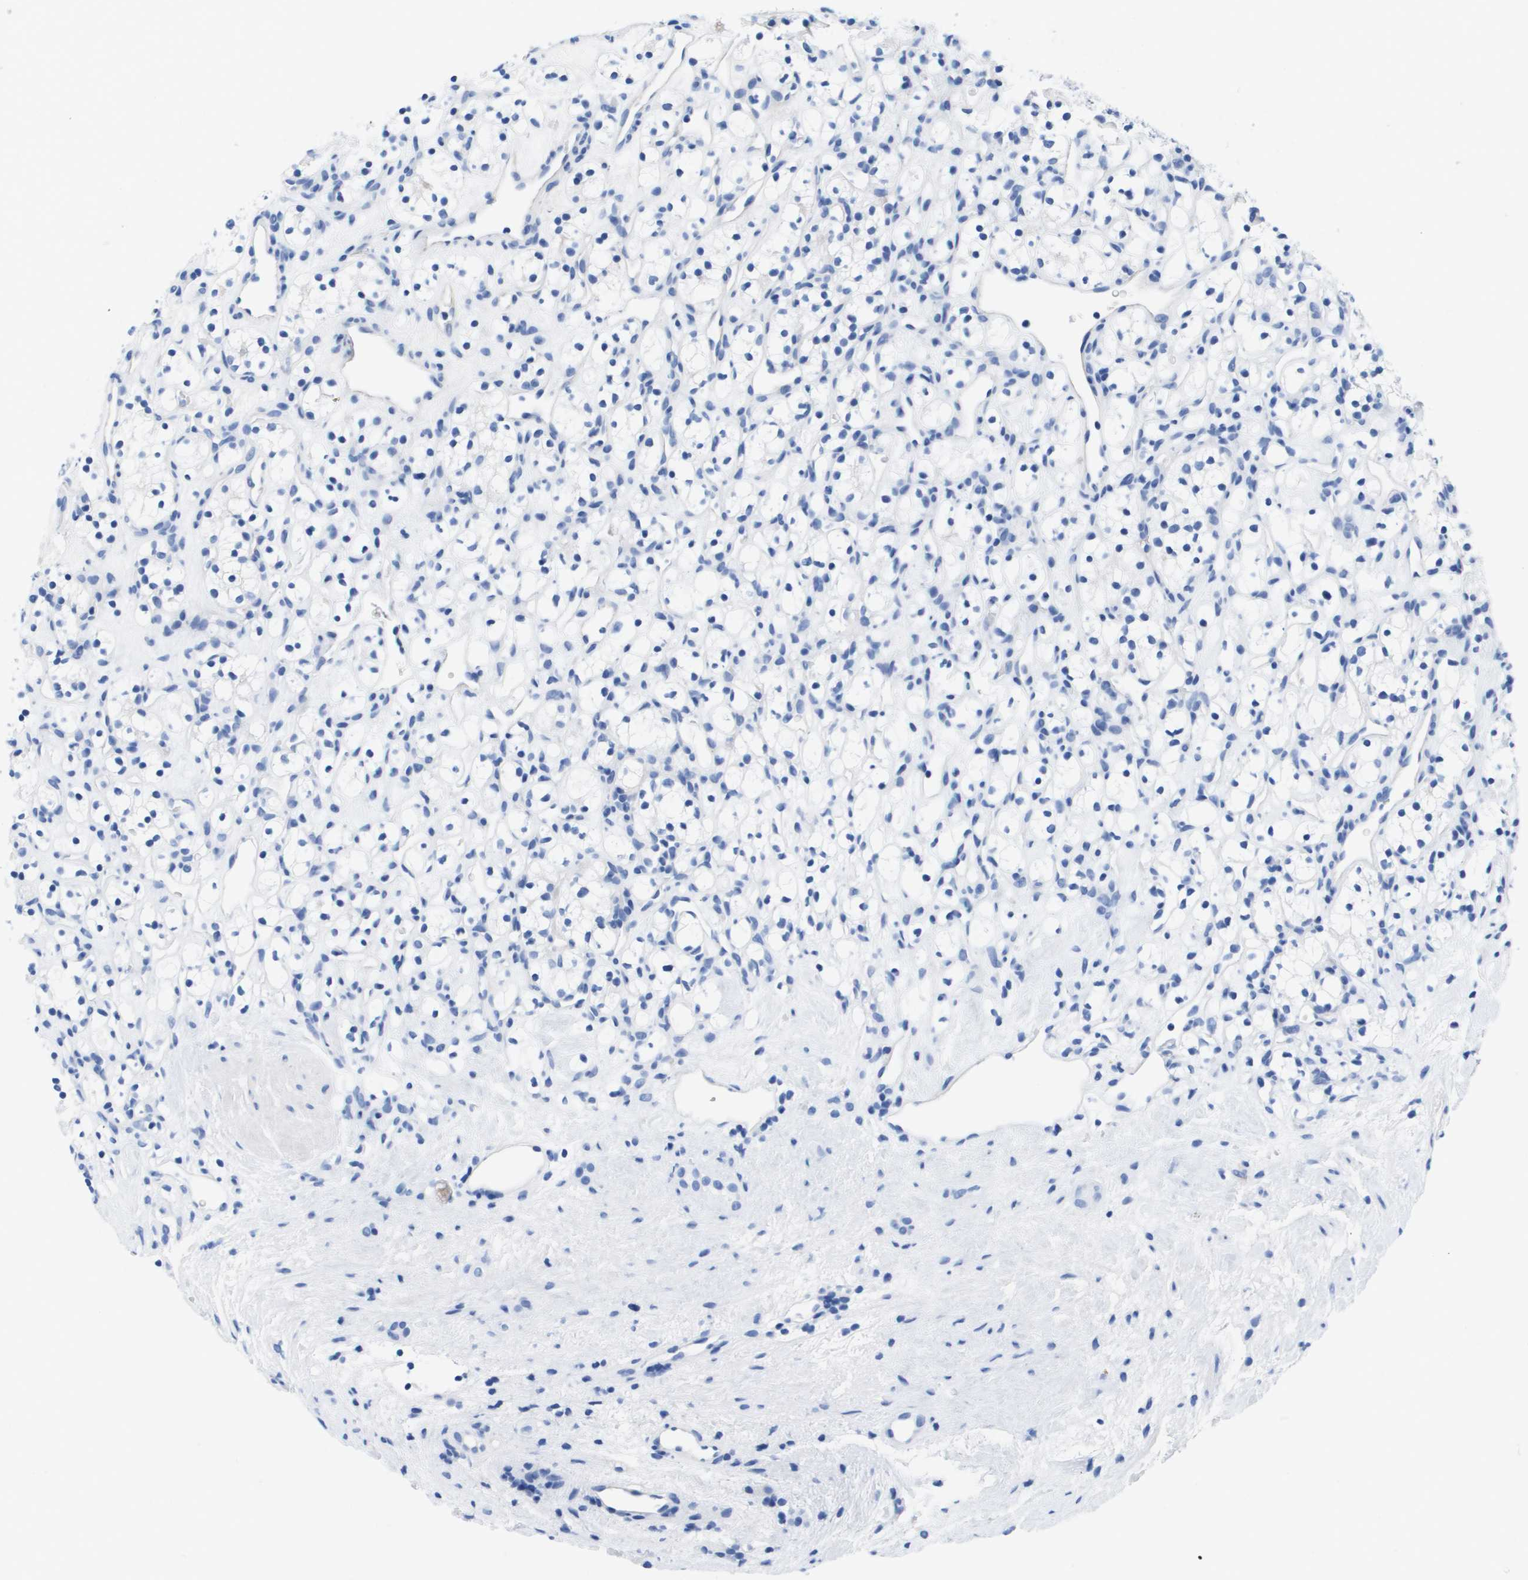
{"staining": {"intensity": "negative", "quantity": "none", "location": "none"}, "tissue": "renal cancer", "cell_type": "Tumor cells", "image_type": "cancer", "snomed": [{"axis": "morphology", "description": "Adenocarcinoma, NOS"}, {"axis": "topography", "description": "Kidney"}], "caption": "Protein analysis of renal cancer exhibits no significant expression in tumor cells. (Brightfield microscopy of DAB immunohistochemistry (IHC) at high magnification).", "gene": "APOA1", "patient": {"sex": "female", "age": 54}}